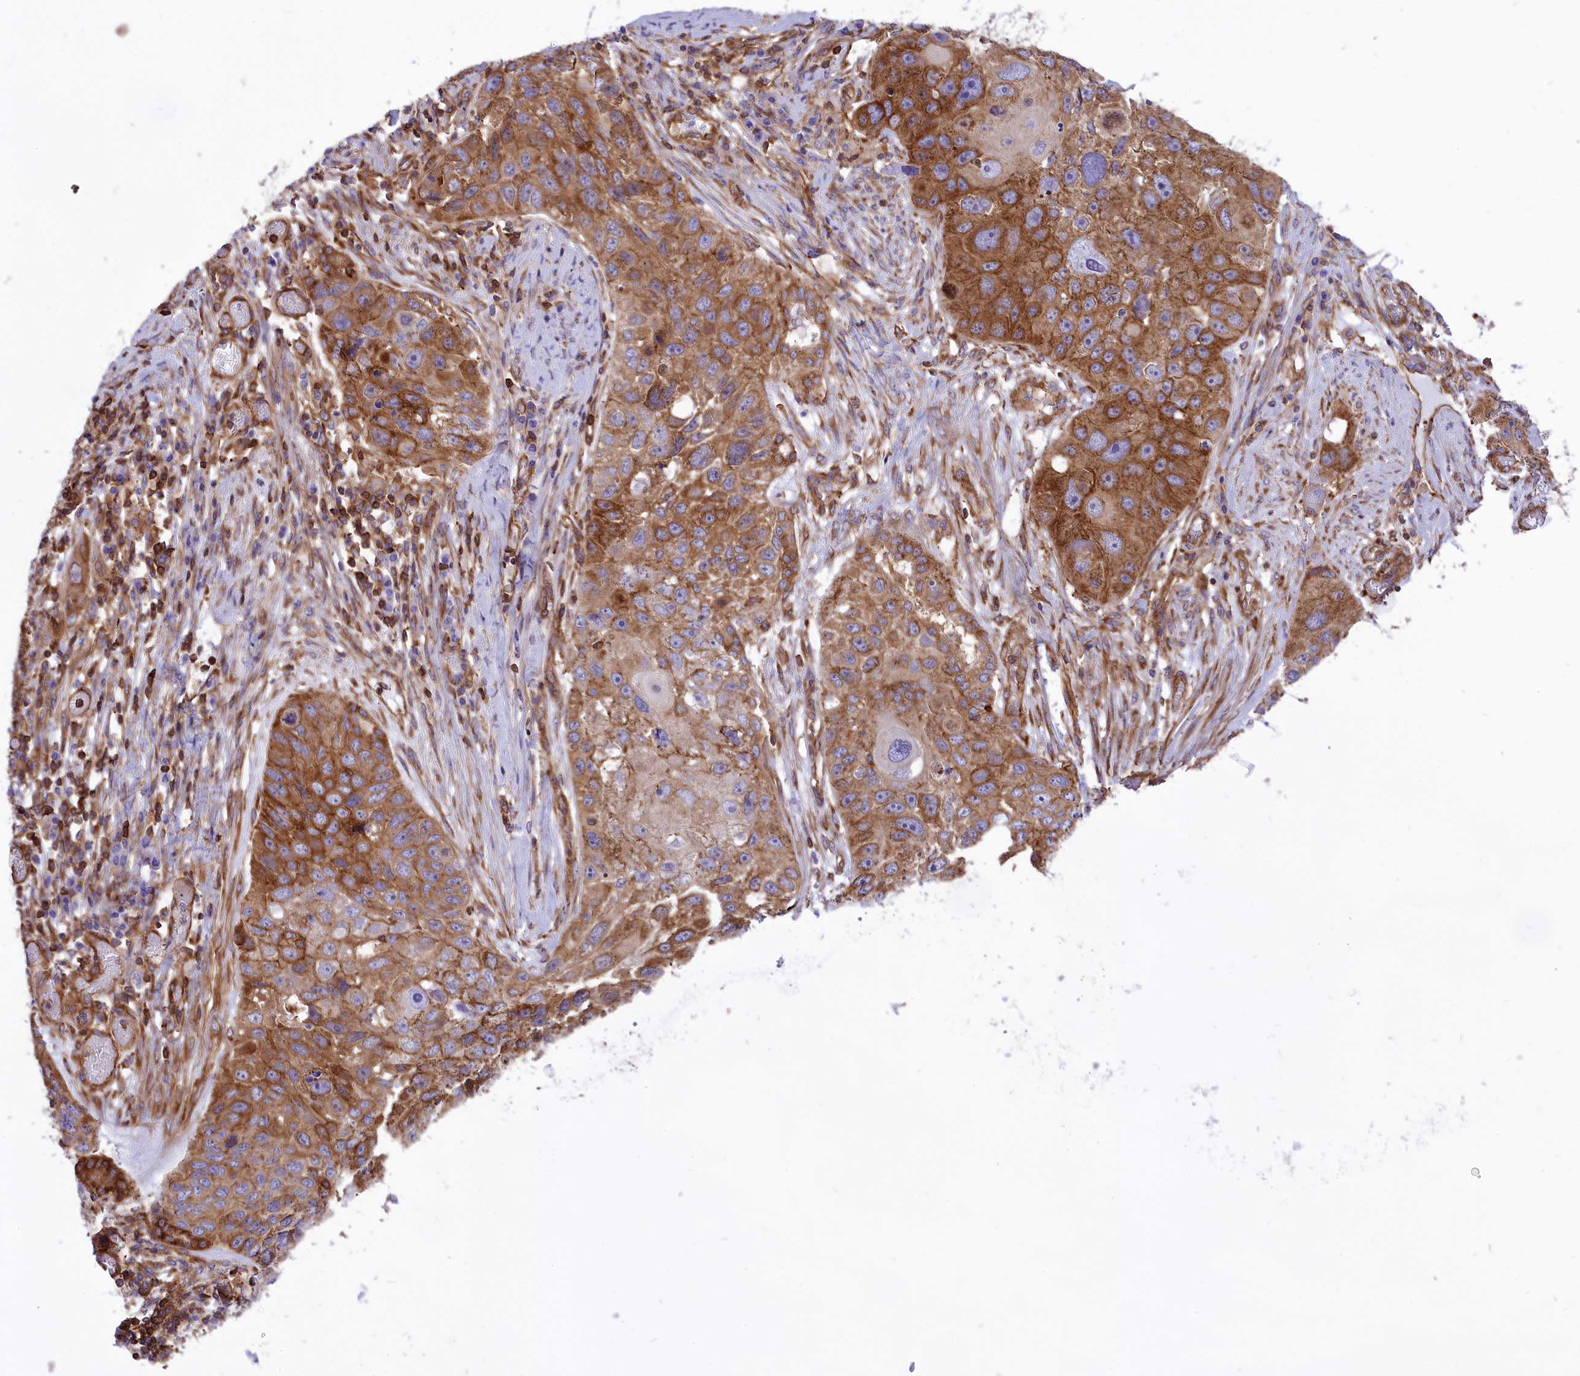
{"staining": {"intensity": "moderate", "quantity": ">75%", "location": "cytoplasmic/membranous"}, "tissue": "lung cancer", "cell_type": "Tumor cells", "image_type": "cancer", "snomed": [{"axis": "morphology", "description": "Adenocarcinoma, NOS"}, {"axis": "topography", "description": "Lung"}], "caption": "Immunohistochemistry (IHC) (DAB (3,3'-diaminobenzidine)) staining of human adenocarcinoma (lung) exhibits moderate cytoplasmic/membranous protein expression in about >75% of tumor cells.", "gene": "SEPTIN9", "patient": {"sex": "male", "age": 64}}